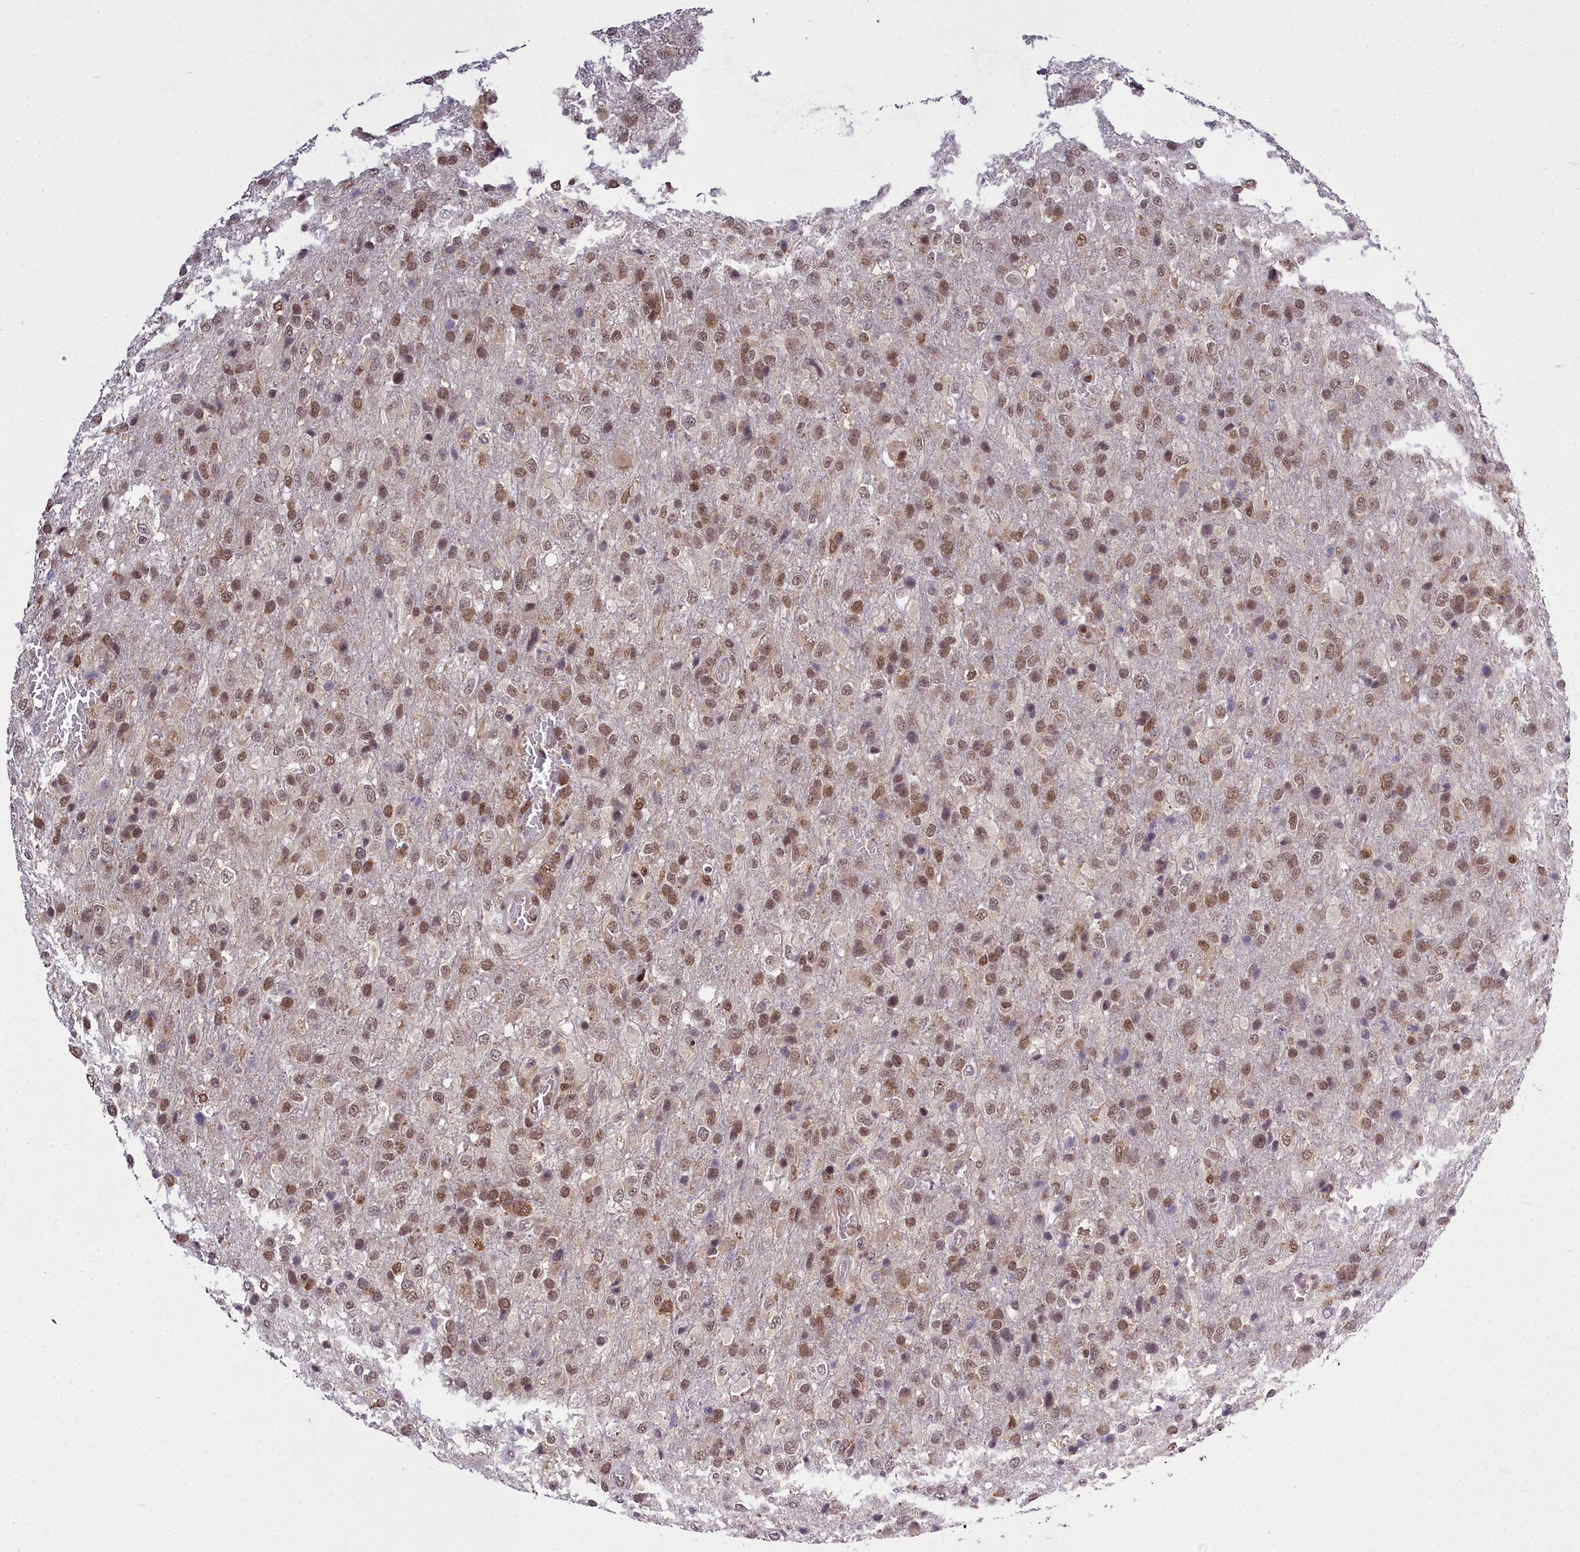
{"staining": {"intensity": "moderate", "quantity": ">75%", "location": "nuclear"}, "tissue": "glioma", "cell_type": "Tumor cells", "image_type": "cancer", "snomed": [{"axis": "morphology", "description": "Glioma, malignant, High grade"}, {"axis": "topography", "description": "Brain"}], "caption": "Glioma tissue reveals moderate nuclear positivity in about >75% of tumor cells", "gene": "GMEB1", "patient": {"sex": "female", "age": 74}}